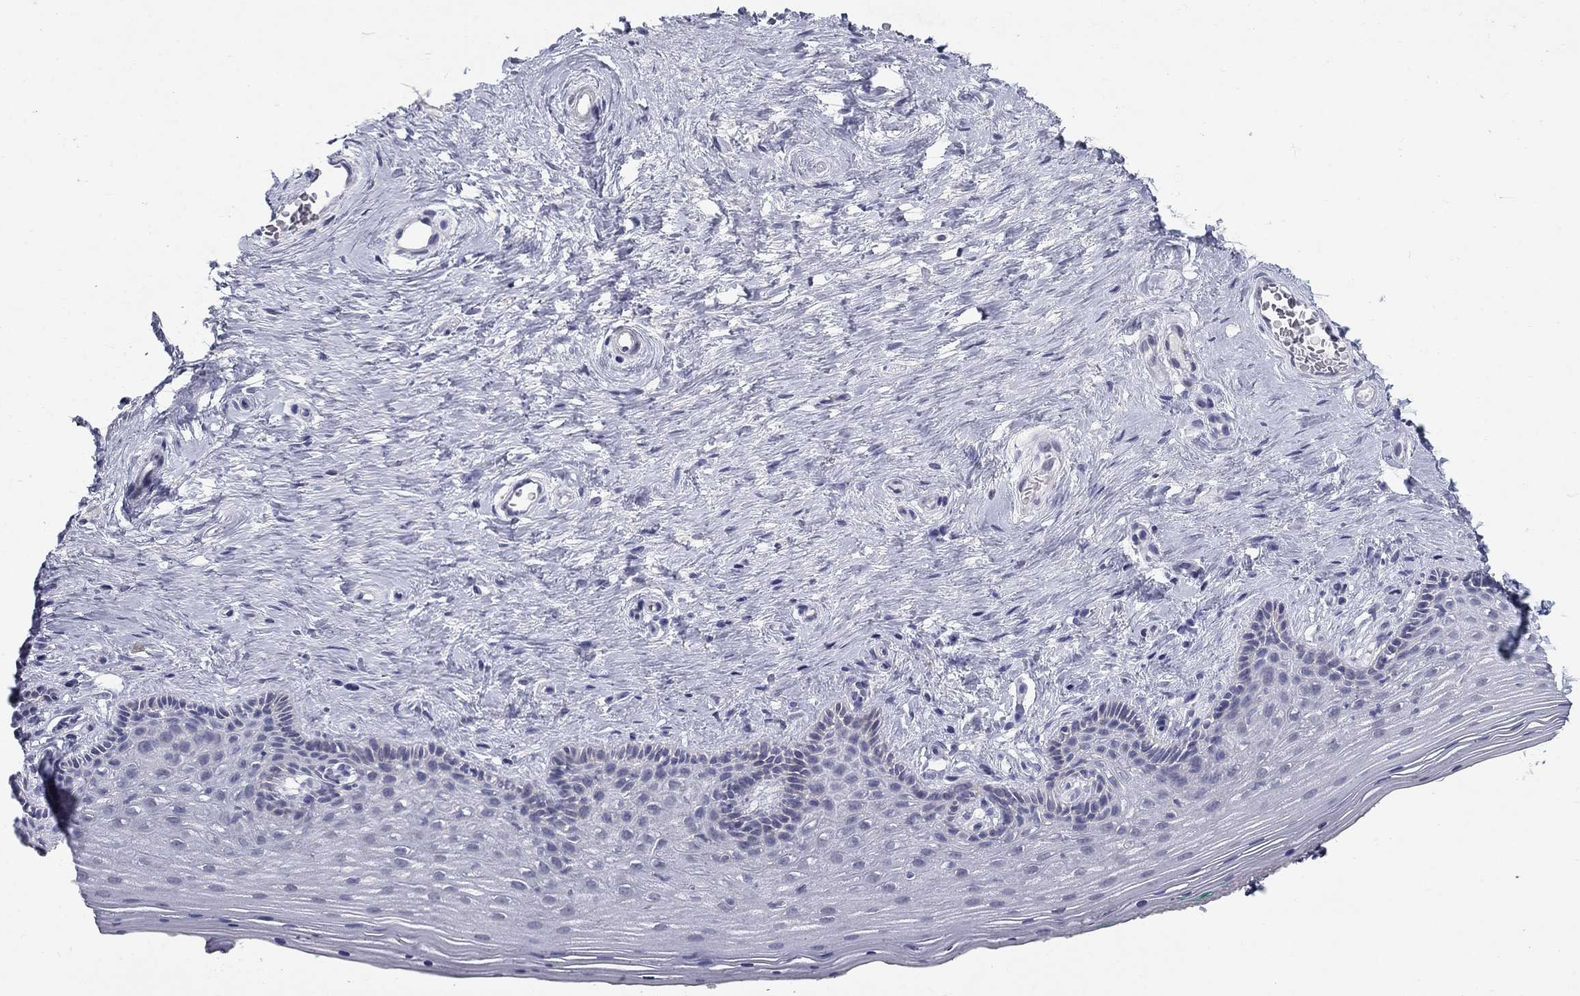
{"staining": {"intensity": "negative", "quantity": "none", "location": "none"}, "tissue": "vagina", "cell_type": "Squamous epithelial cells", "image_type": "normal", "snomed": [{"axis": "morphology", "description": "Normal tissue, NOS"}, {"axis": "topography", "description": "Vagina"}], "caption": "Squamous epithelial cells show no significant protein positivity in normal vagina. (DAB IHC, high magnification).", "gene": "NTRK2", "patient": {"sex": "female", "age": 45}}